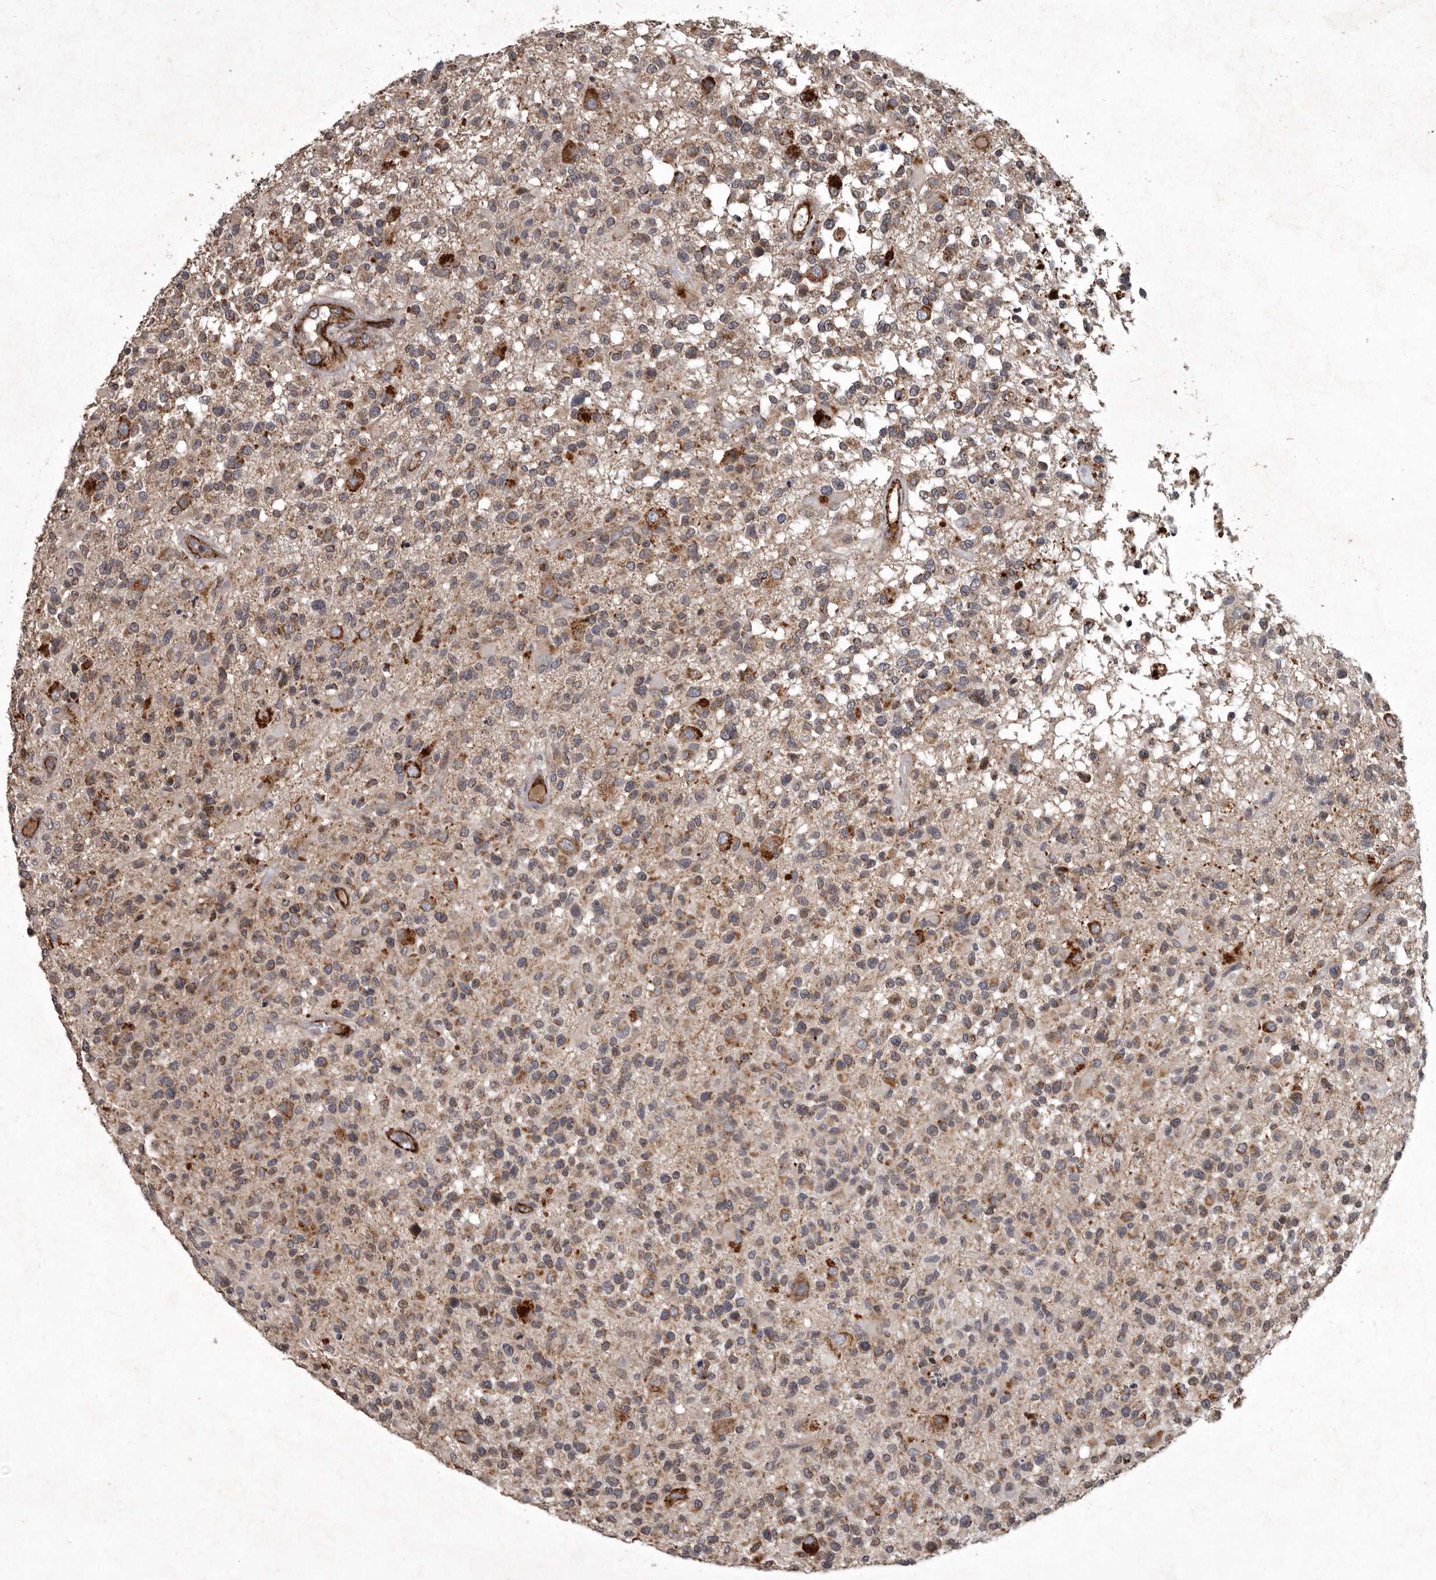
{"staining": {"intensity": "moderate", "quantity": ">75%", "location": "cytoplasmic/membranous"}, "tissue": "glioma", "cell_type": "Tumor cells", "image_type": "cancer", "snomed": [{"axis": "morphology", "description": "Glioma, malignant, High grade"}, {"axis": "morphology", "description": "Glioblastoma, NOS"}, {"axis": "topography", "description": "Brain"}], "caption": "Glioblastoma was stained to show a protein in brown. There is medium levels of moderate cytoplasmic/membranous positivity in approximately >75% of tumor cells. (IHC, brightfield microscopy, high magnification).", "gene": "MRPS15", "patient": {"sex": "male", "age": 60}}